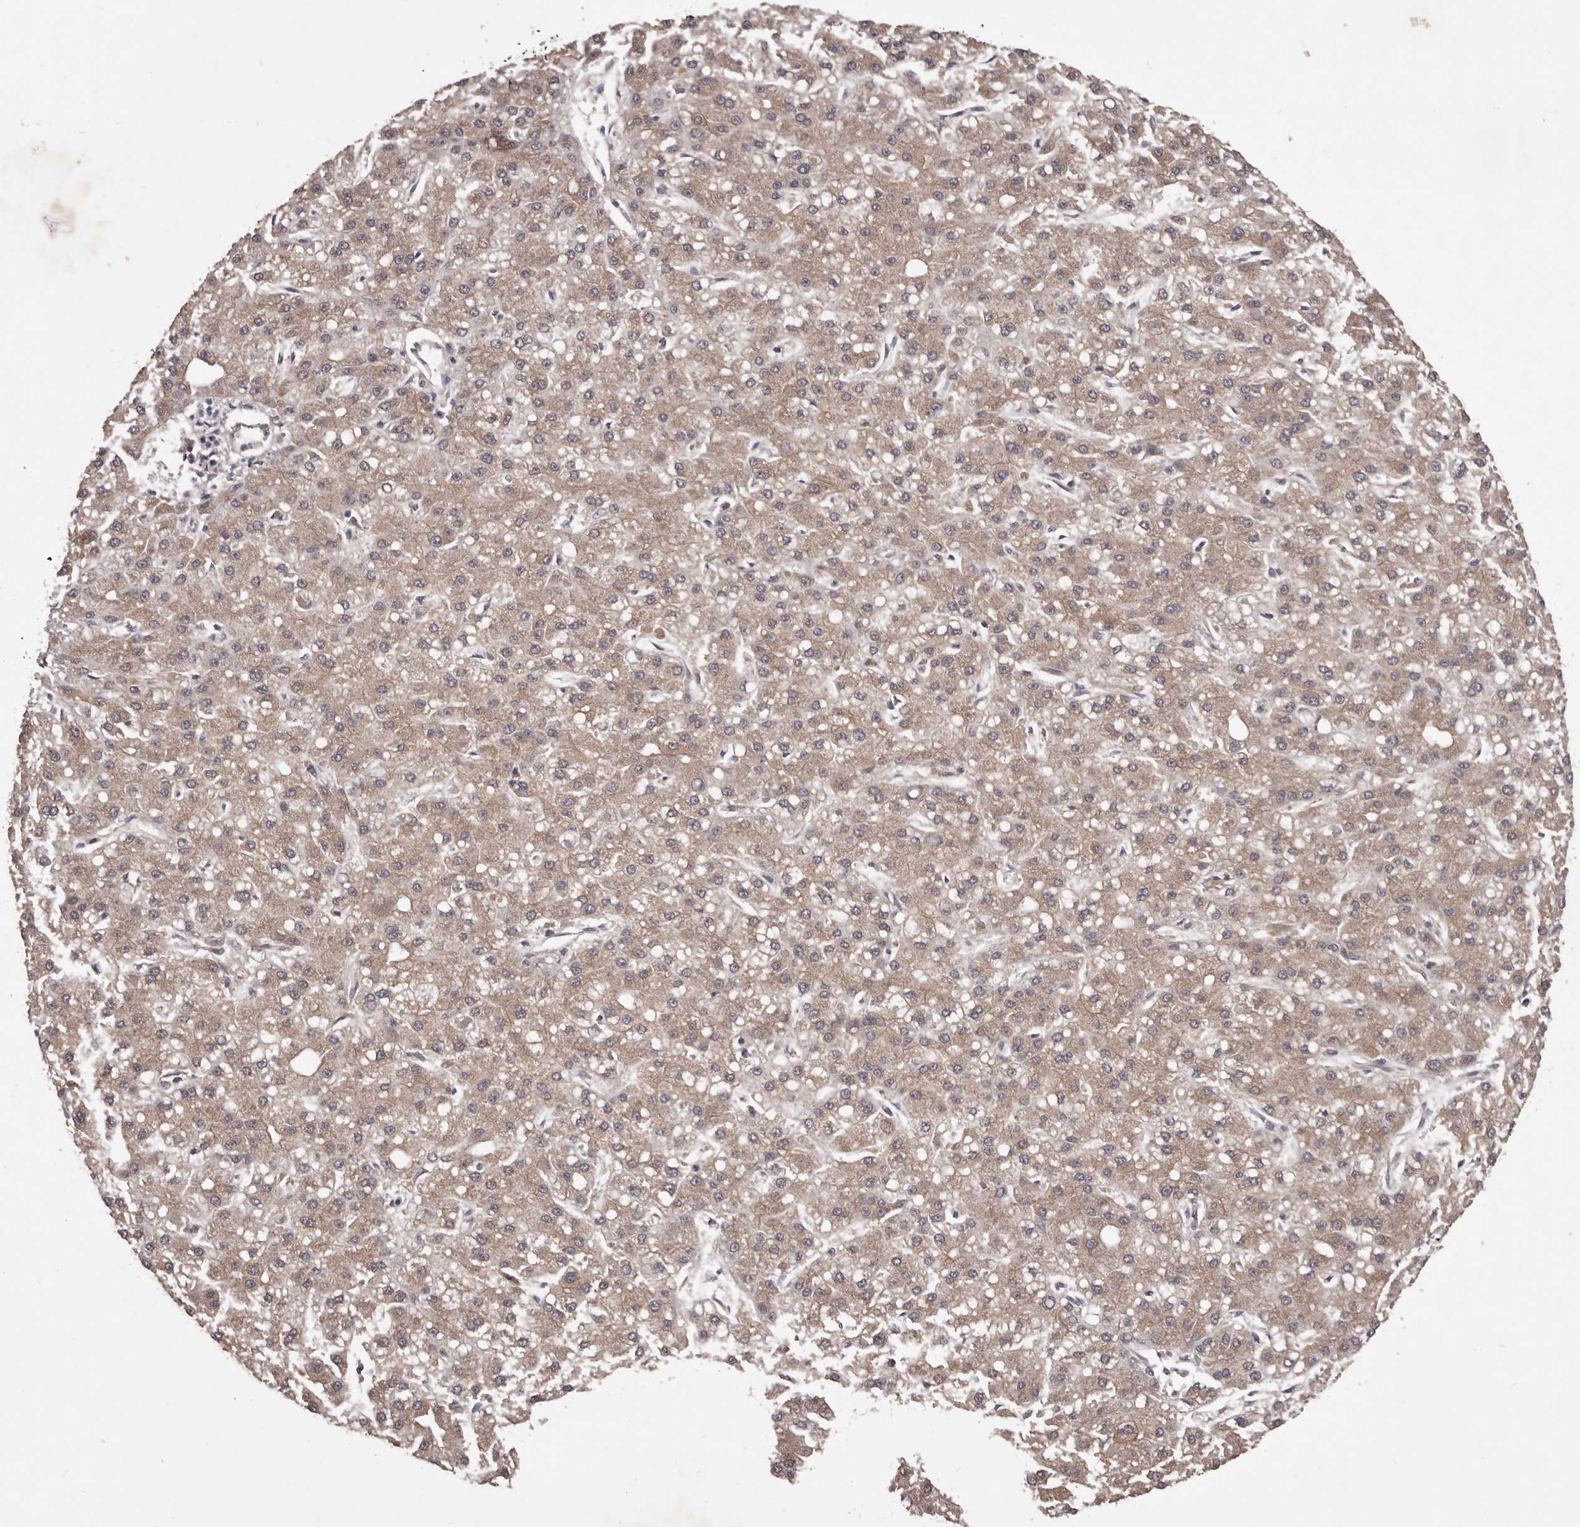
{"staining": {"intensity": "weak", "quantity": ">75%", "location": "cytoplasmic/membranous"}, "tissue": "liver cancer", "cell_type": "Tumor cells", "image_type": "cancer", "snomed": [{"axis": "morphology", "description": "Carcinoma, Hepatocellular, NOS"}, {"axis": "topography", "description": "Liver"}], "caption": "The image reveals staining of hepatocellular carcinoma (liver), revealing weak cytoplasmic/membranous protein expression (brown color) within tumor cells.", "gene": "CELF3", "patient": {"sex": "male", "age": 67}}